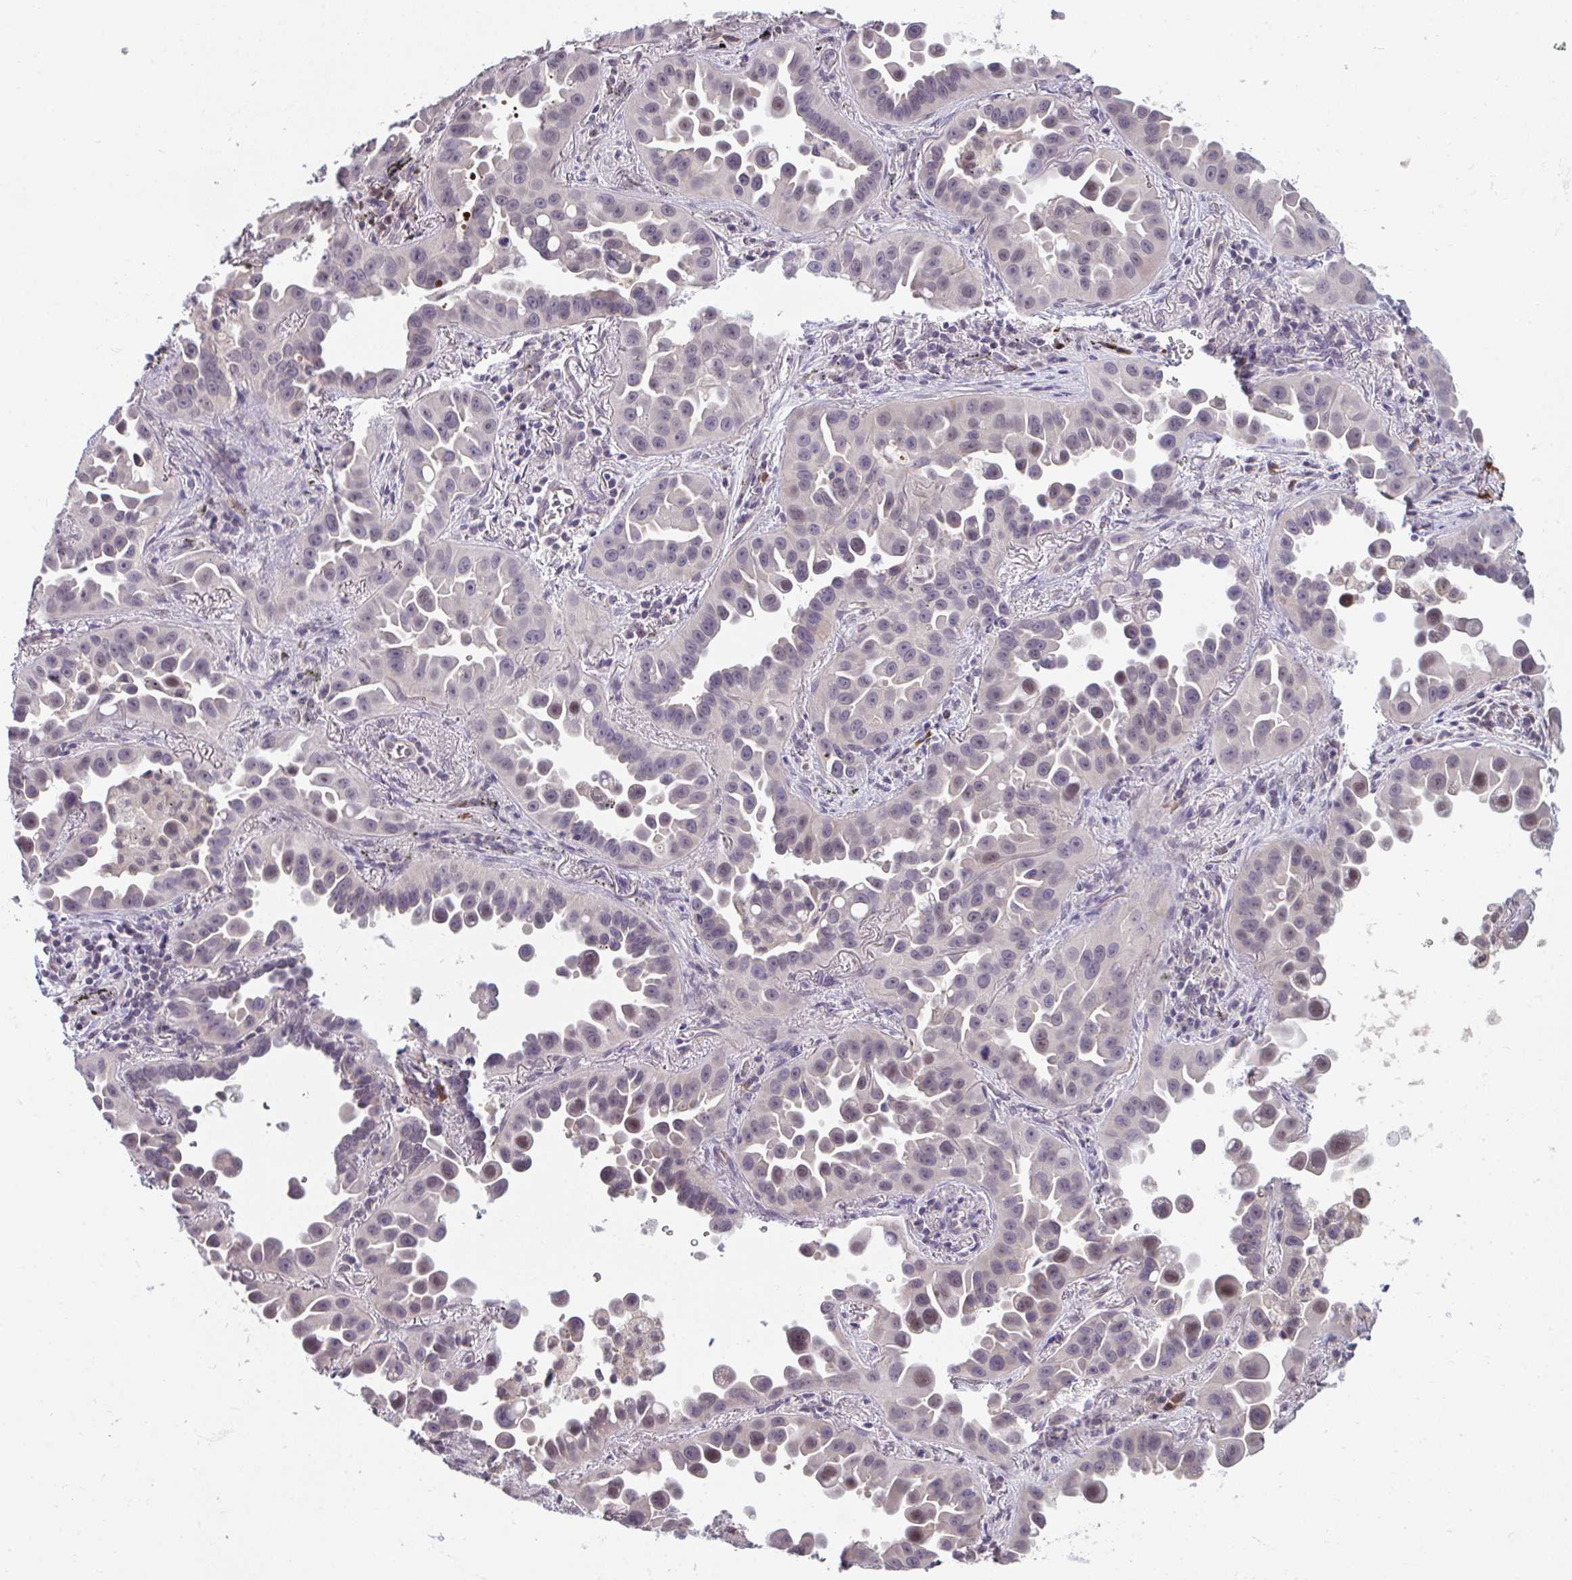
{"staining": {"intensity": "negative", "quantity": "none", "location": "none"}, "tissue": "lung cancer", "cell_type": "Tumor cells", "image_type": "cancer", "snomed": [{"axis": "morphology", "description": "Adenocarcinoma, NOS"}, {"axis": "topography", "description": "Lung"}], "caption": "An immunohistochemistry histopathology image of lung cancer (adenocarcinoma) is shown. There is no staining in tumor cells of lung cancer (adenocarcinoma).", "gene": "ZNF214", "patient": {"sex": "male", "age": 68}}